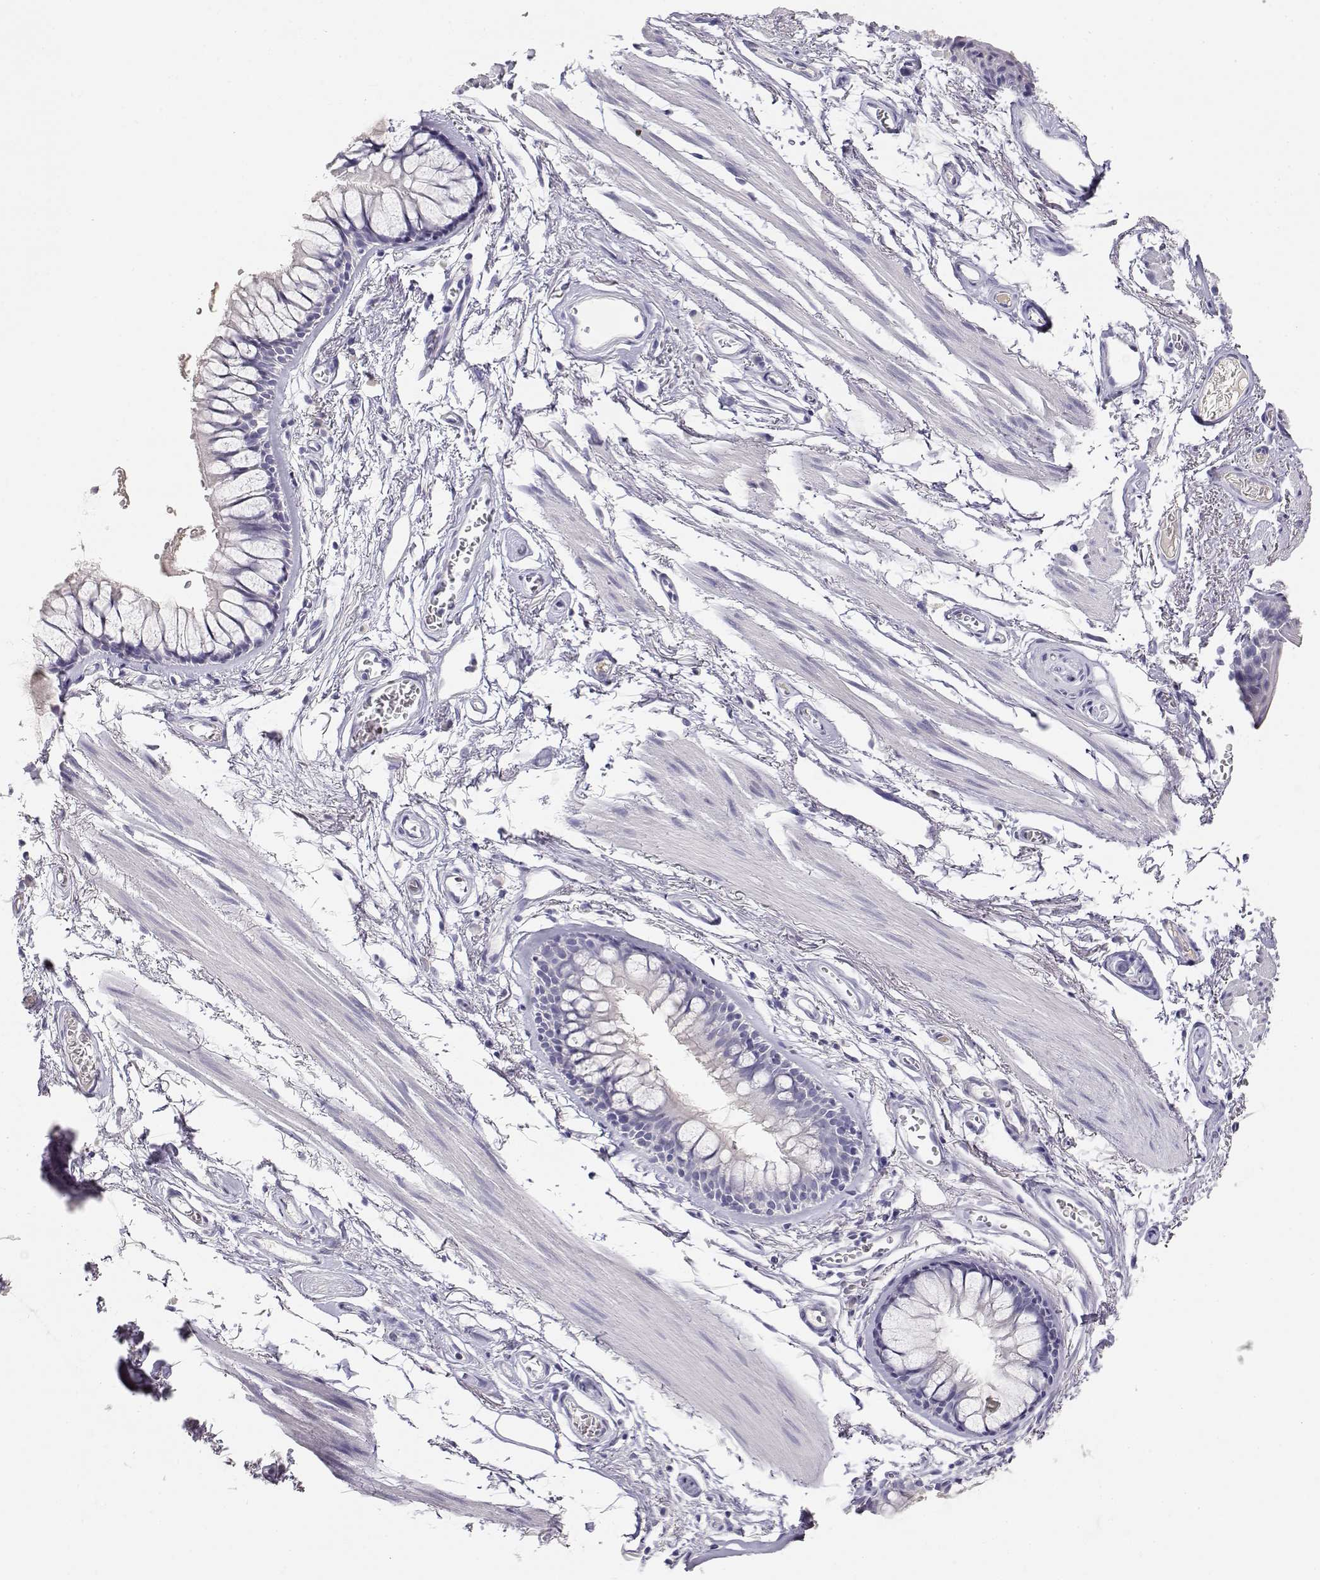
{"staining": {"intensity": "negative", "quantity": "none", "location": "none"}, "tissue": "soft tissue", "cell_type": "Fibroblasts", "image_type": "normal", "snomed": [{"axis": "morphology", "description": "Normal tissue, NOS"}, {"axis": "topography", "description": "Cartilage tissue"}, {"axis": "topography", "description": "Bronchus"}], "caption": "This is an immunohistochemistry micrograph of benign human soft tissue. There is no staining in fibroblasts.", "gene": "GPR174", "patient": {"sex": "female", "age": 79}}